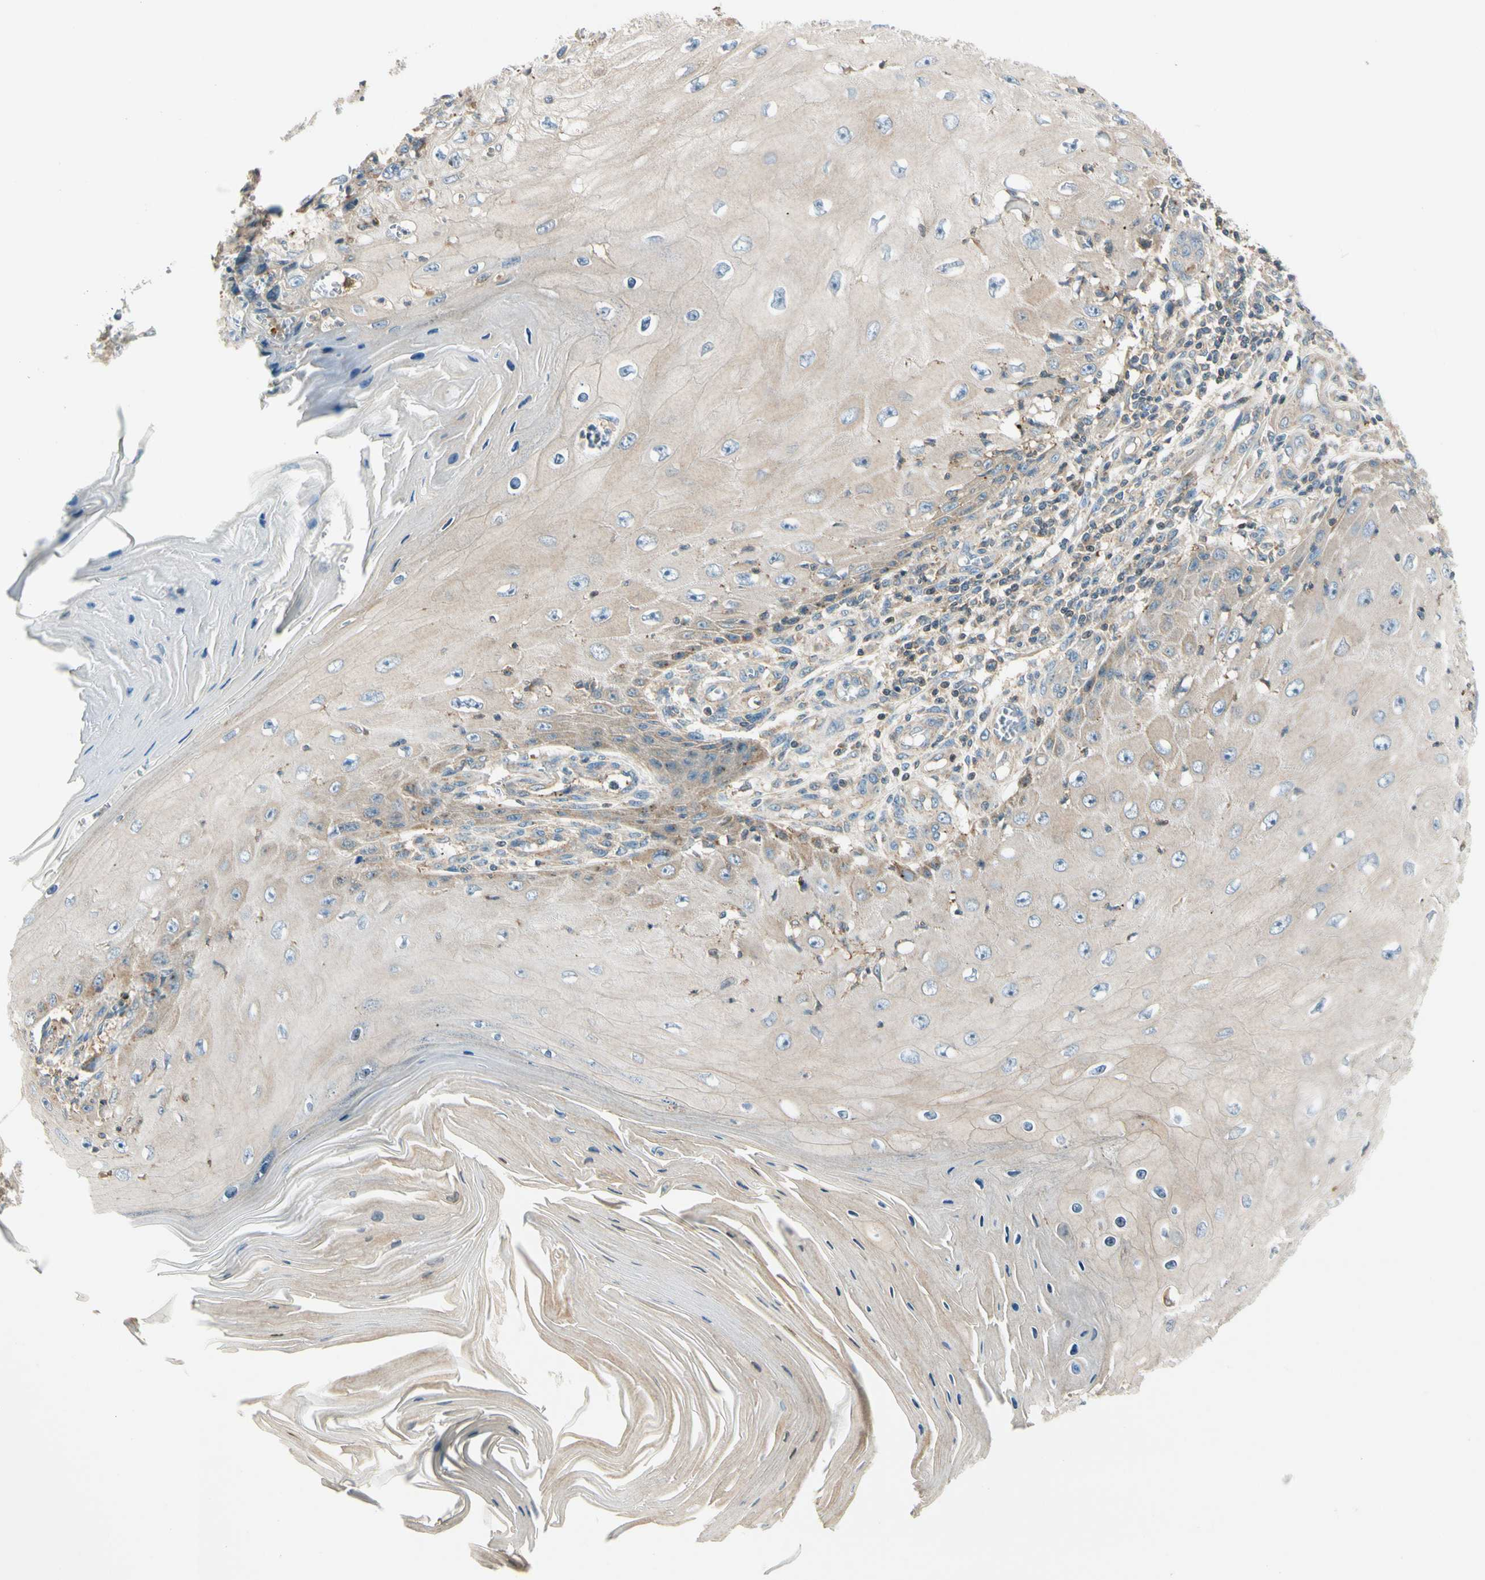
{"staining": {"intensity": "weak", "quantity": "25%-75%", "location": "cytoplasmic/membranous"}, "tissue": "skin cancer", "cell_type": "Tumor cells", "image_type": "cancer", "snomed": [{"axis": "morphology", "description": "Squamous cell carcinoma, NOS"}, {"axis": "topography", "description": "Skin"}], "caption": "An image showing weak cytoplasmic/membranous positivity in about 25%-75% of tumor cells in skin cancer (squamous cell carcinoma), as visualized by brown immunohistochemical staining.", "gene": "CDH6", "patient": {"sex": "female", "age": 73}}